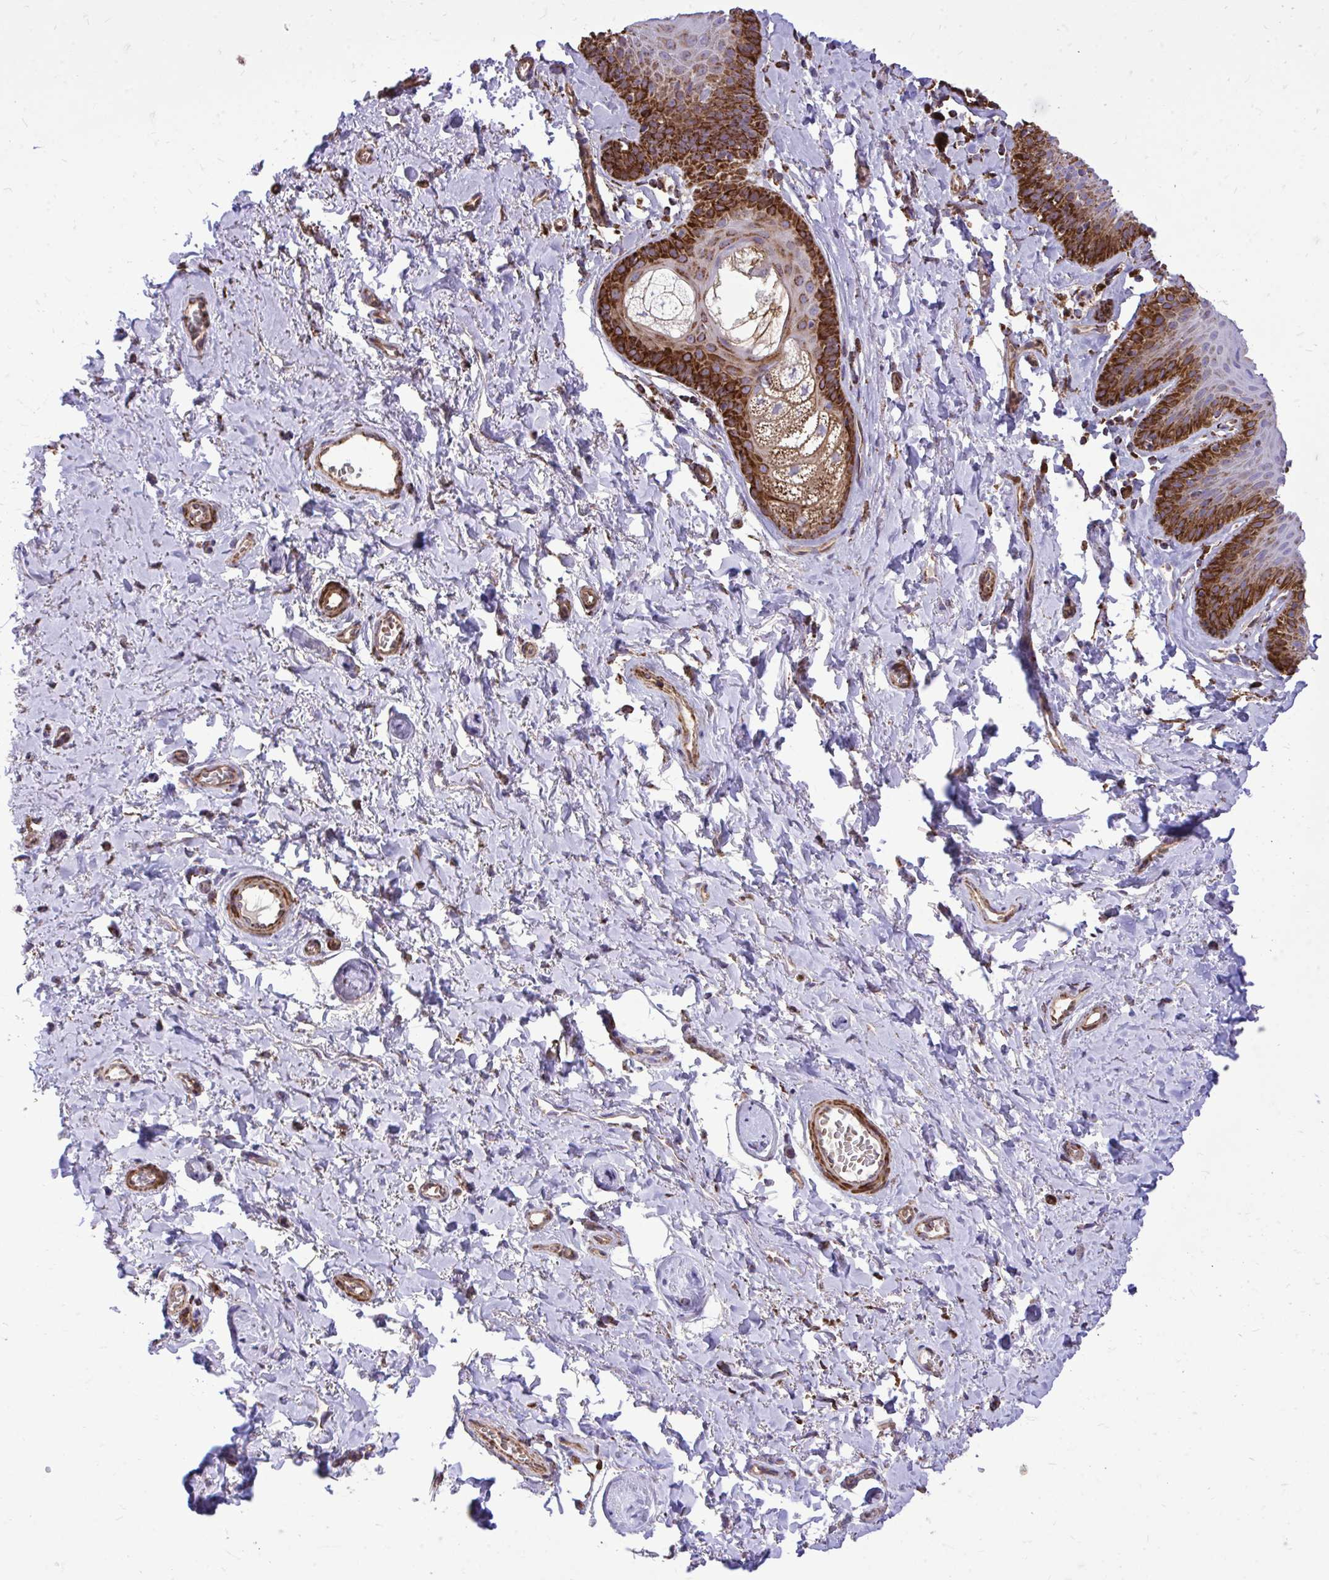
{"staining": {"intensity": "strong", "quantity": "25%-75%", "location": "cytoplasmic/membranous"}, "tissue": "skin", "cell_type": "Epidermal cells", "image_type": "normal", "snomed": [{"axis": "morphology", "description": "Normal tissue, NOS"}, {"axis": "topography", "description": "Vulva"}, {"axis": "topography", "description": "Peripheral nerve tissue"}], "caption": "Protein staining shows strong cytoplasmic/membranous staining in approximately 25%-75% of epidermal cells in benign skin.", "gene": "UBE2C", "patient": {"sex": "female", "age": 66}}